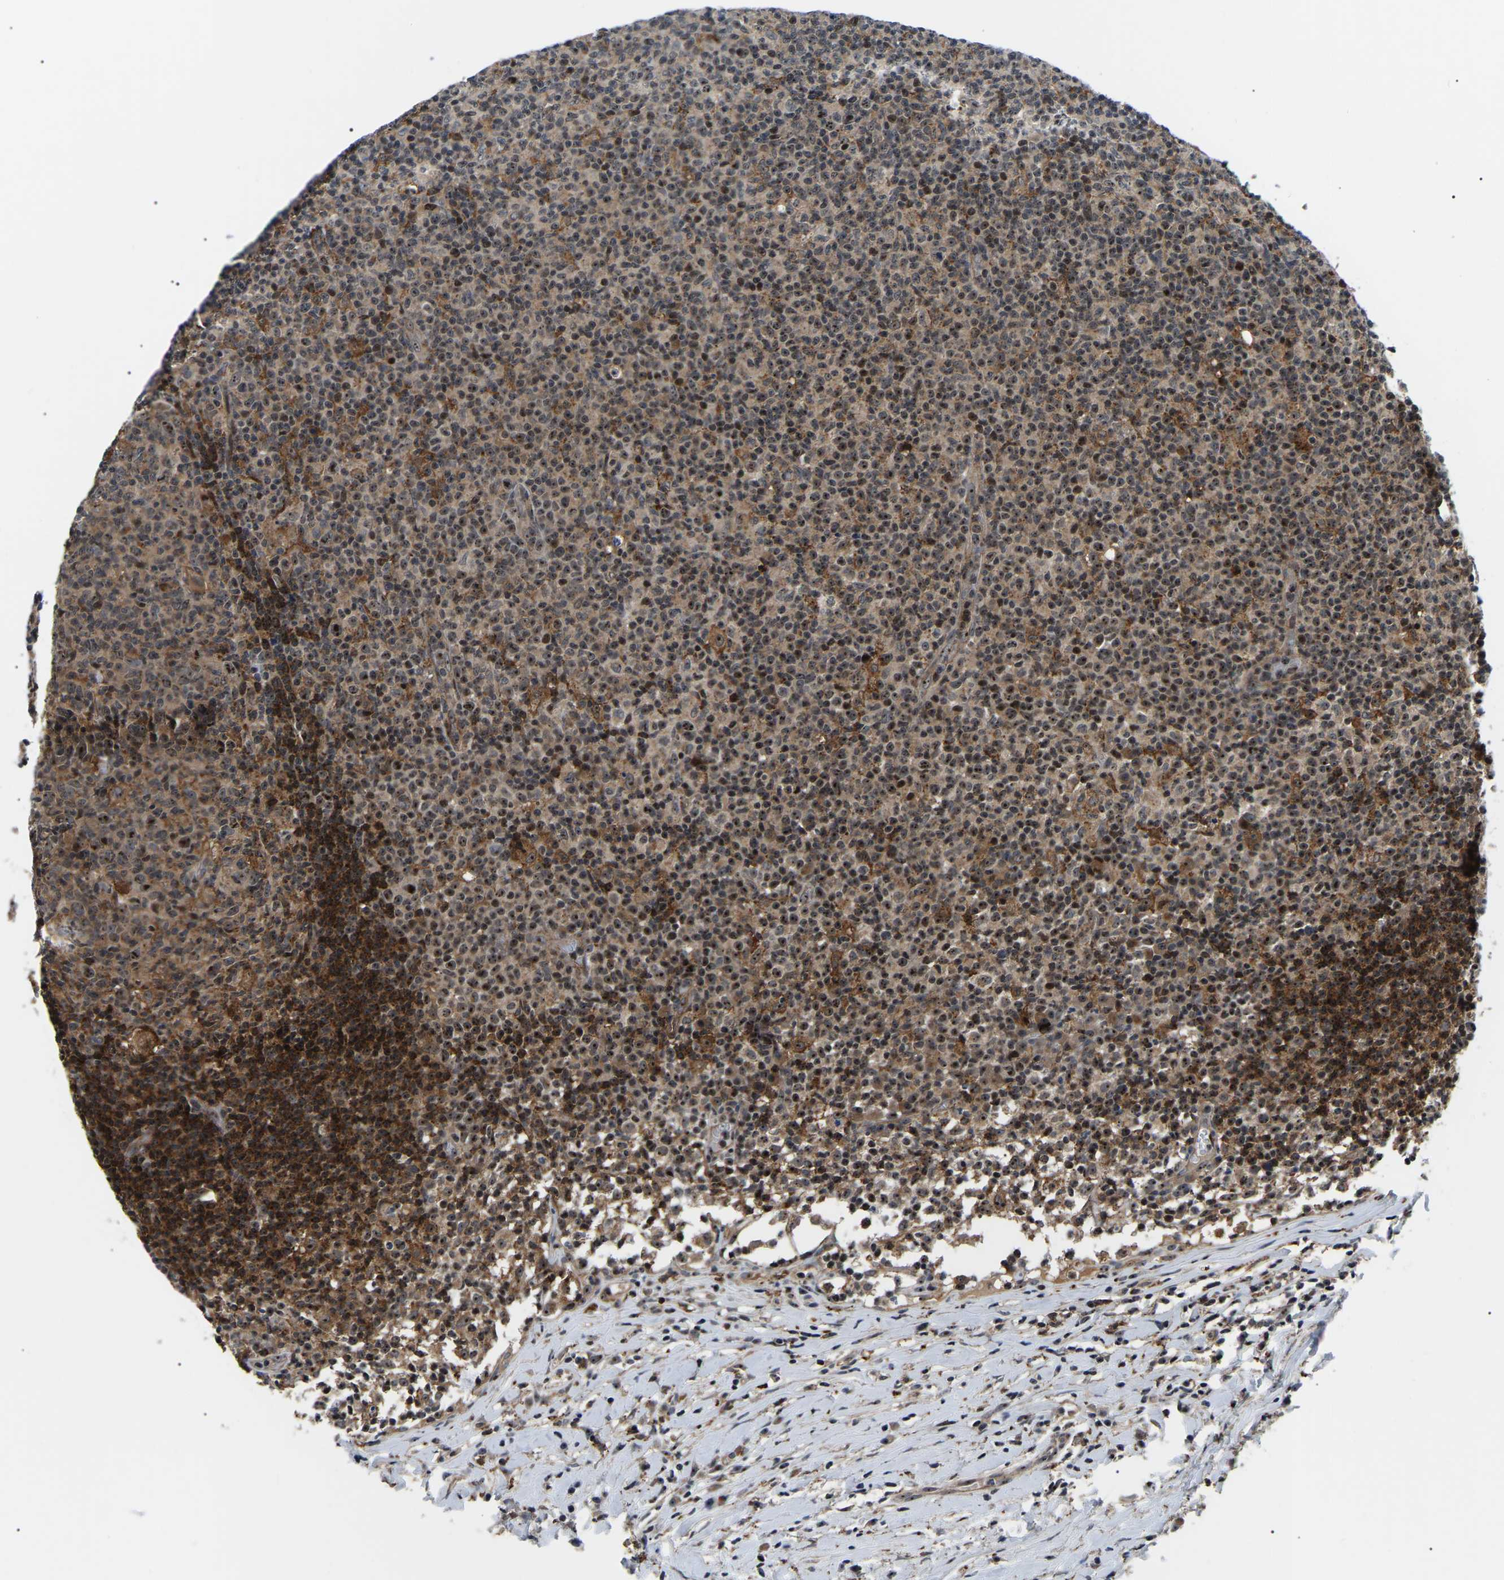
{"staining": {"intensity": "moderate", "quantity": ">75%", "location": "cytoplasmic/membranous,nuclear"}, "tissue": "lymph node", "cell_type": "Germinal center cells", "image_type": "normal", "snomed": [{"axis": "morphology", "description": "Normal tissue, NOS"}, {"axis": "morphology", "description": "Inflammation, NOS"}, {"axis": "topography", "description": "Lymph node"}], "caption": "Immunohistochemical staining of benign human lymph node shows >75% levels of moderate cytoplasmic/membranous,nuclear protein positivity in approximately >75% of germinal center cells. Using DAB (3,3'-diaminobenzidine) (brown) and hematoxylin (blue) stains, captured at high magnification using brightfield microscopy.", "gene": "RRP1B", "patient": {"sex": "male", "age": 55}}